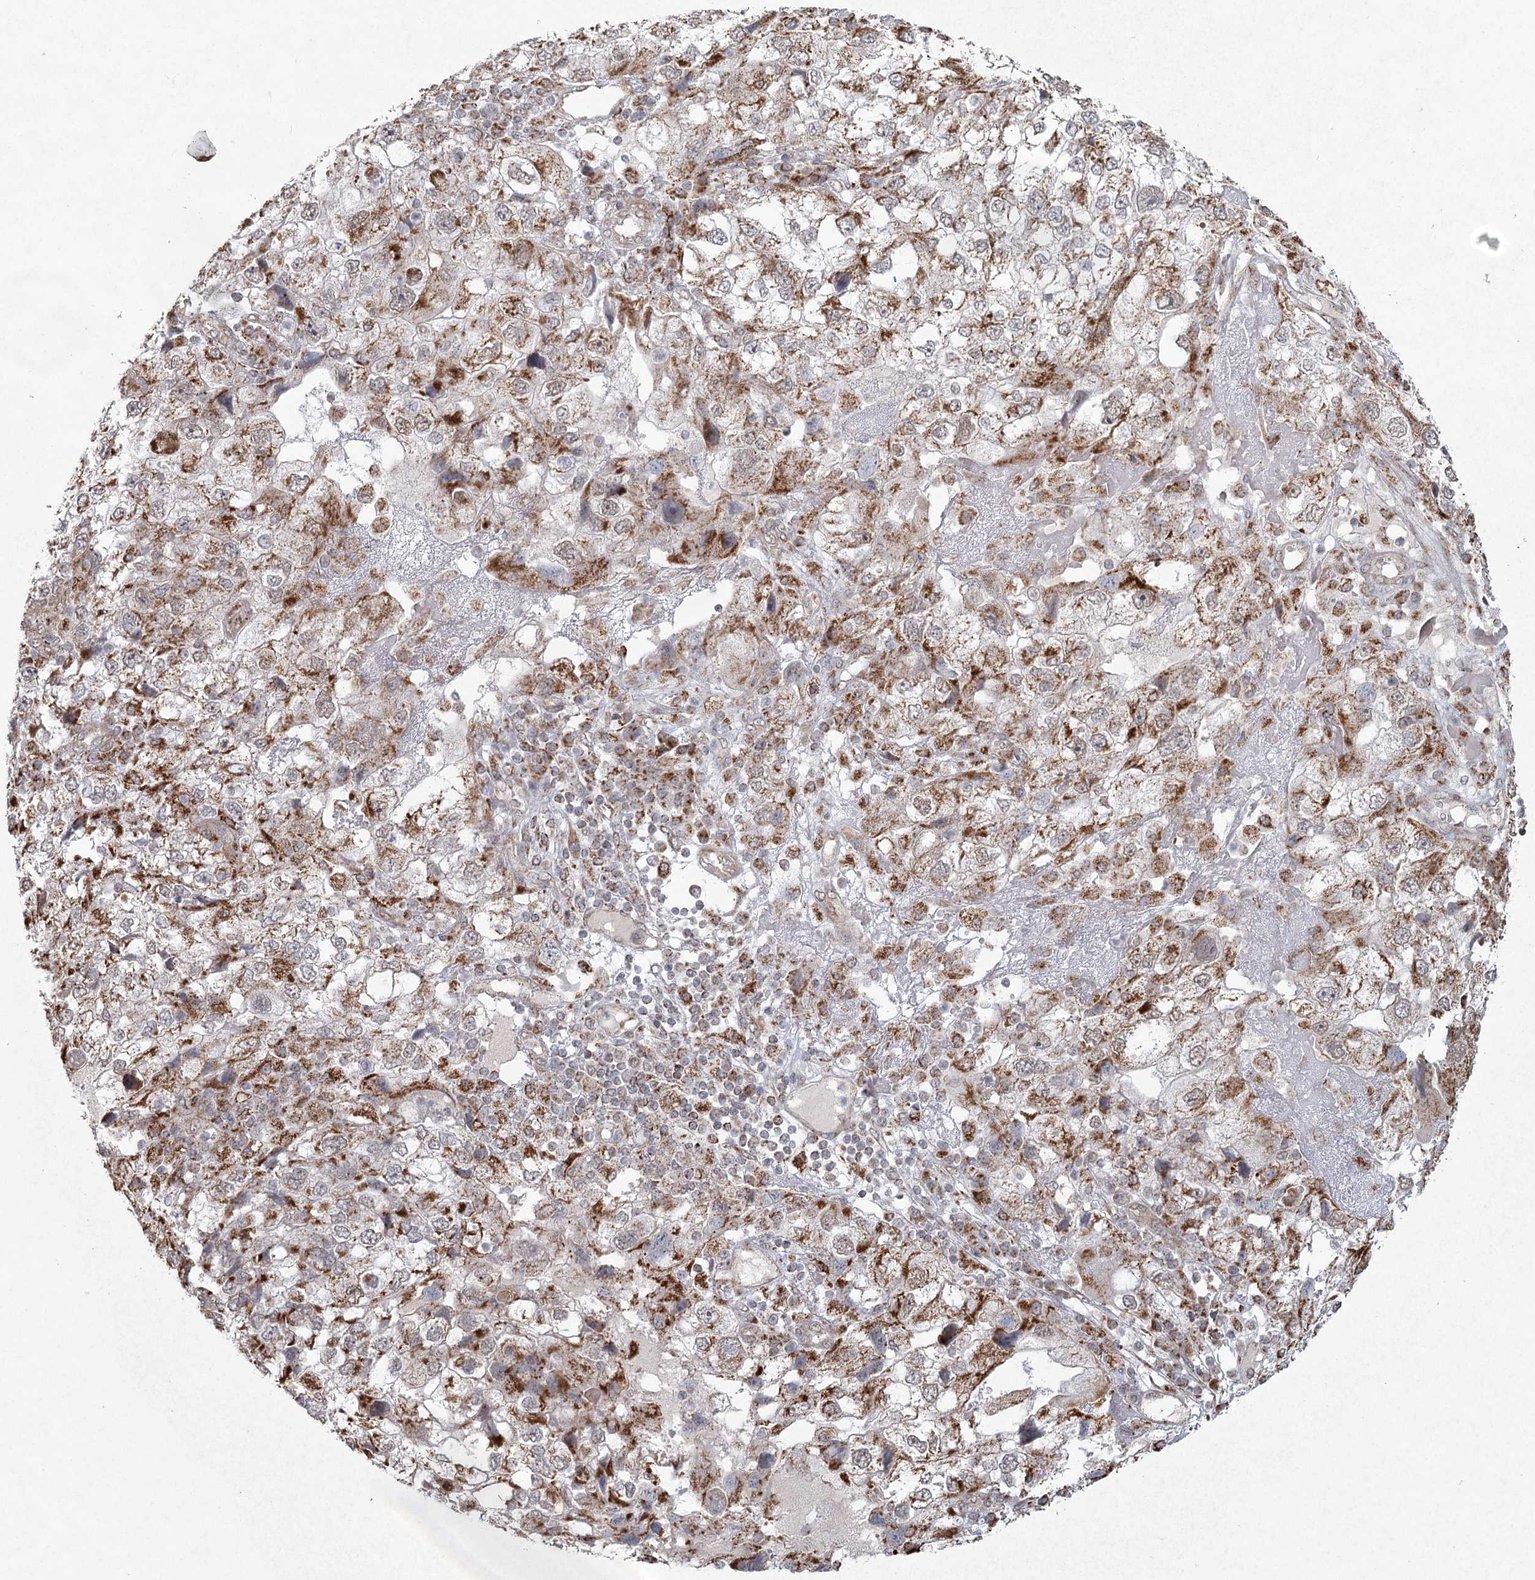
{"staining": {"intensity": "moderate", "quantity": "25%-75%", "location": "cytoplasmic/membranous"}, "tissue": "endometrial cancer", "cell_type": "Tumor cells", "image_type": "cancer", "snomed": [{"axis": "morphology", "description": "Adenocarcinoma, NOS"}, {"axis": "topography", "description": "Endometrium"}], "caption": "High-magnification brightfield microscopy of endometrial cancer stained with DAB (3,3'-diaminobenzidine) (brown) and counterstained with hematoxylin (blue). tumor cells exhibit moderate cytoplasmic/membranous positivity is identified in about25%-75% of cells.", "gene": "LACTB", "patient": {"sex": "female", "age": 49}}